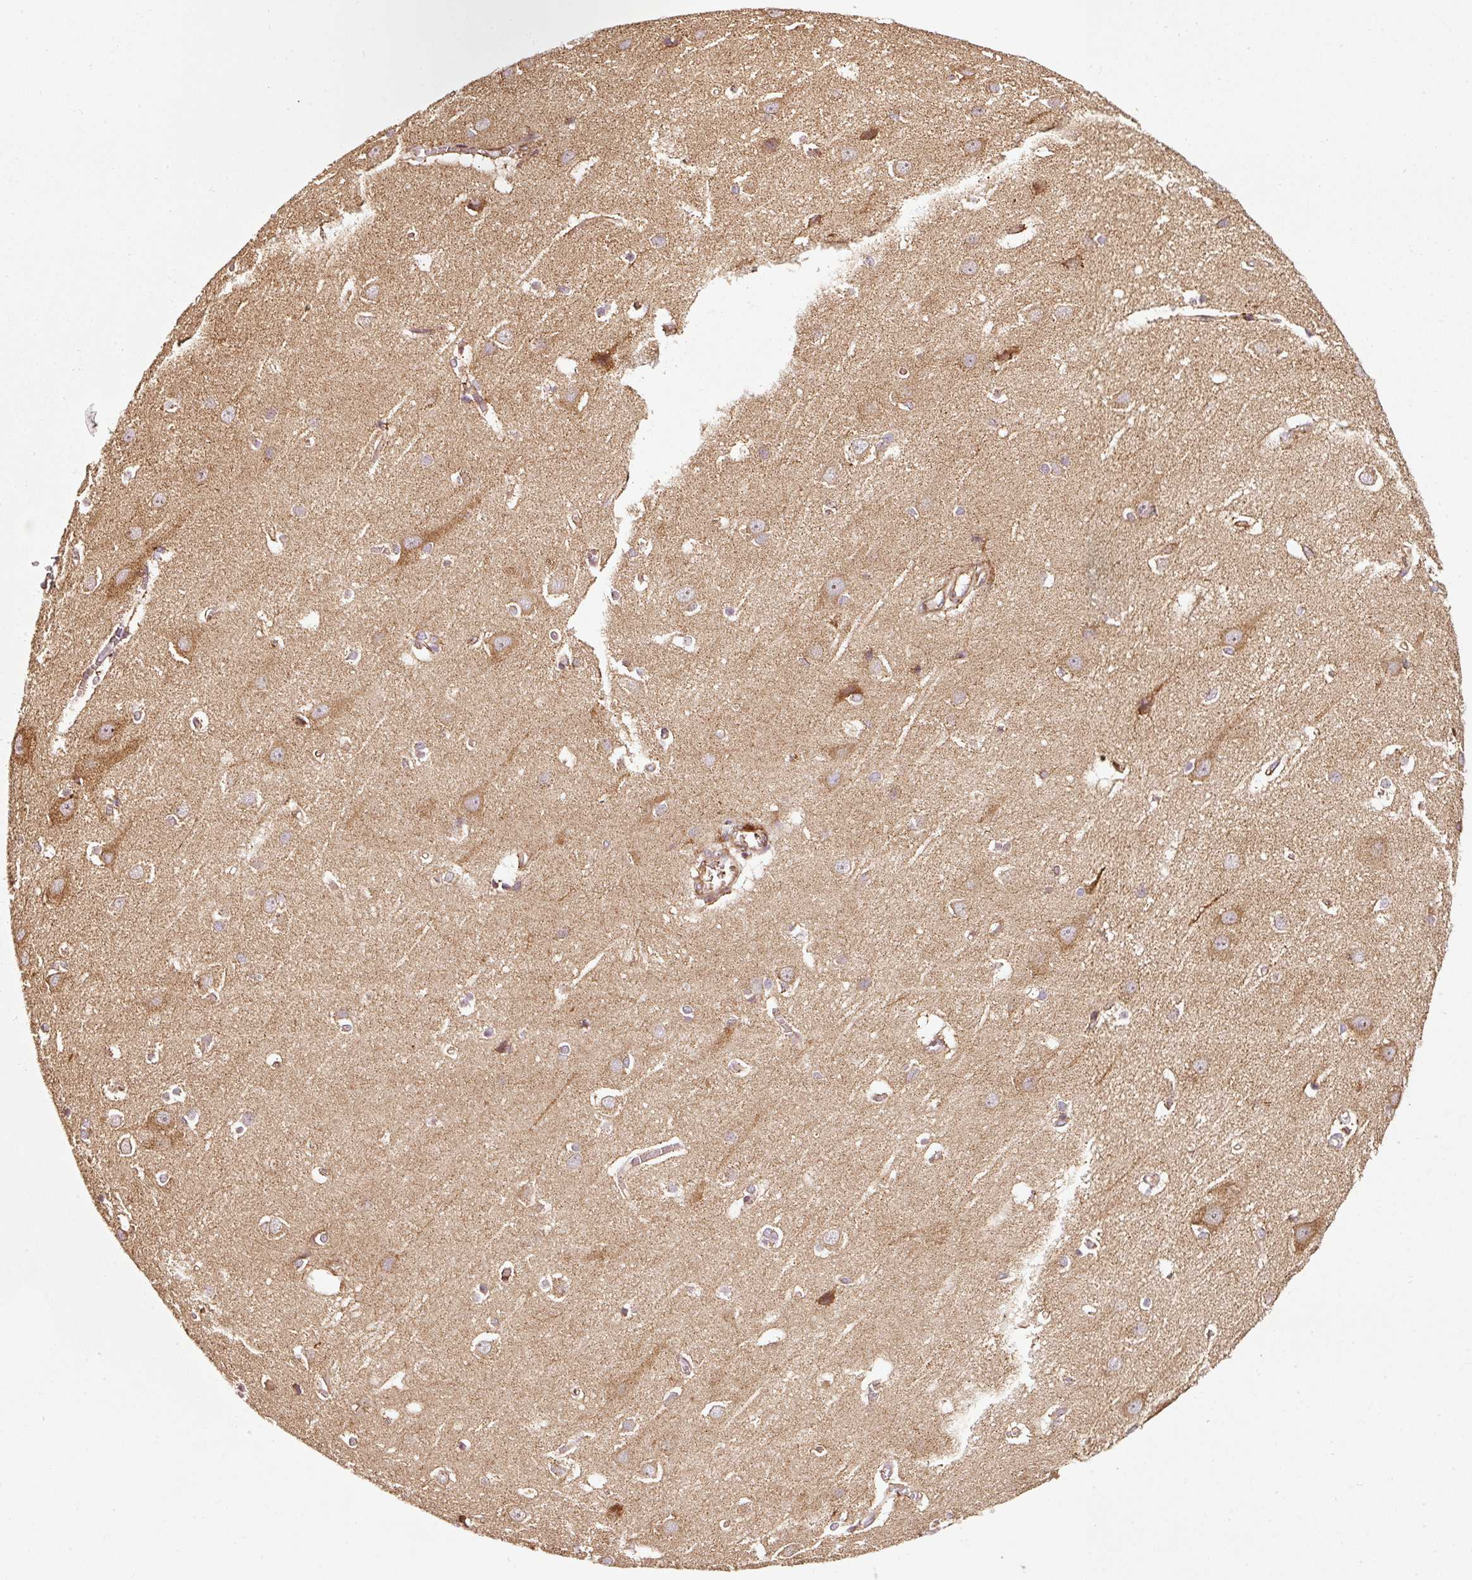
{"staining": {"intensity": "moderate", "quantity": ">75%", "location": "cytoplasmic/membranous"}, "tissue": "cerebral cortex", "cell_type": "Endothelial cells", "image_type": "normal", "snomed": [{"axis": "morphology", "description": "Normal tissue, NOS"}, {"axis": "topography", "description": "Cerebral cortex"}], "caption": "Normal cerebral cortex displays moderate cytoplasmic/membranous positivity in about >75% of endothelial cells, visualized by immunohistochemistry.", "gene": "ISCU", "patient": {"sex": "male", "age": 37}}